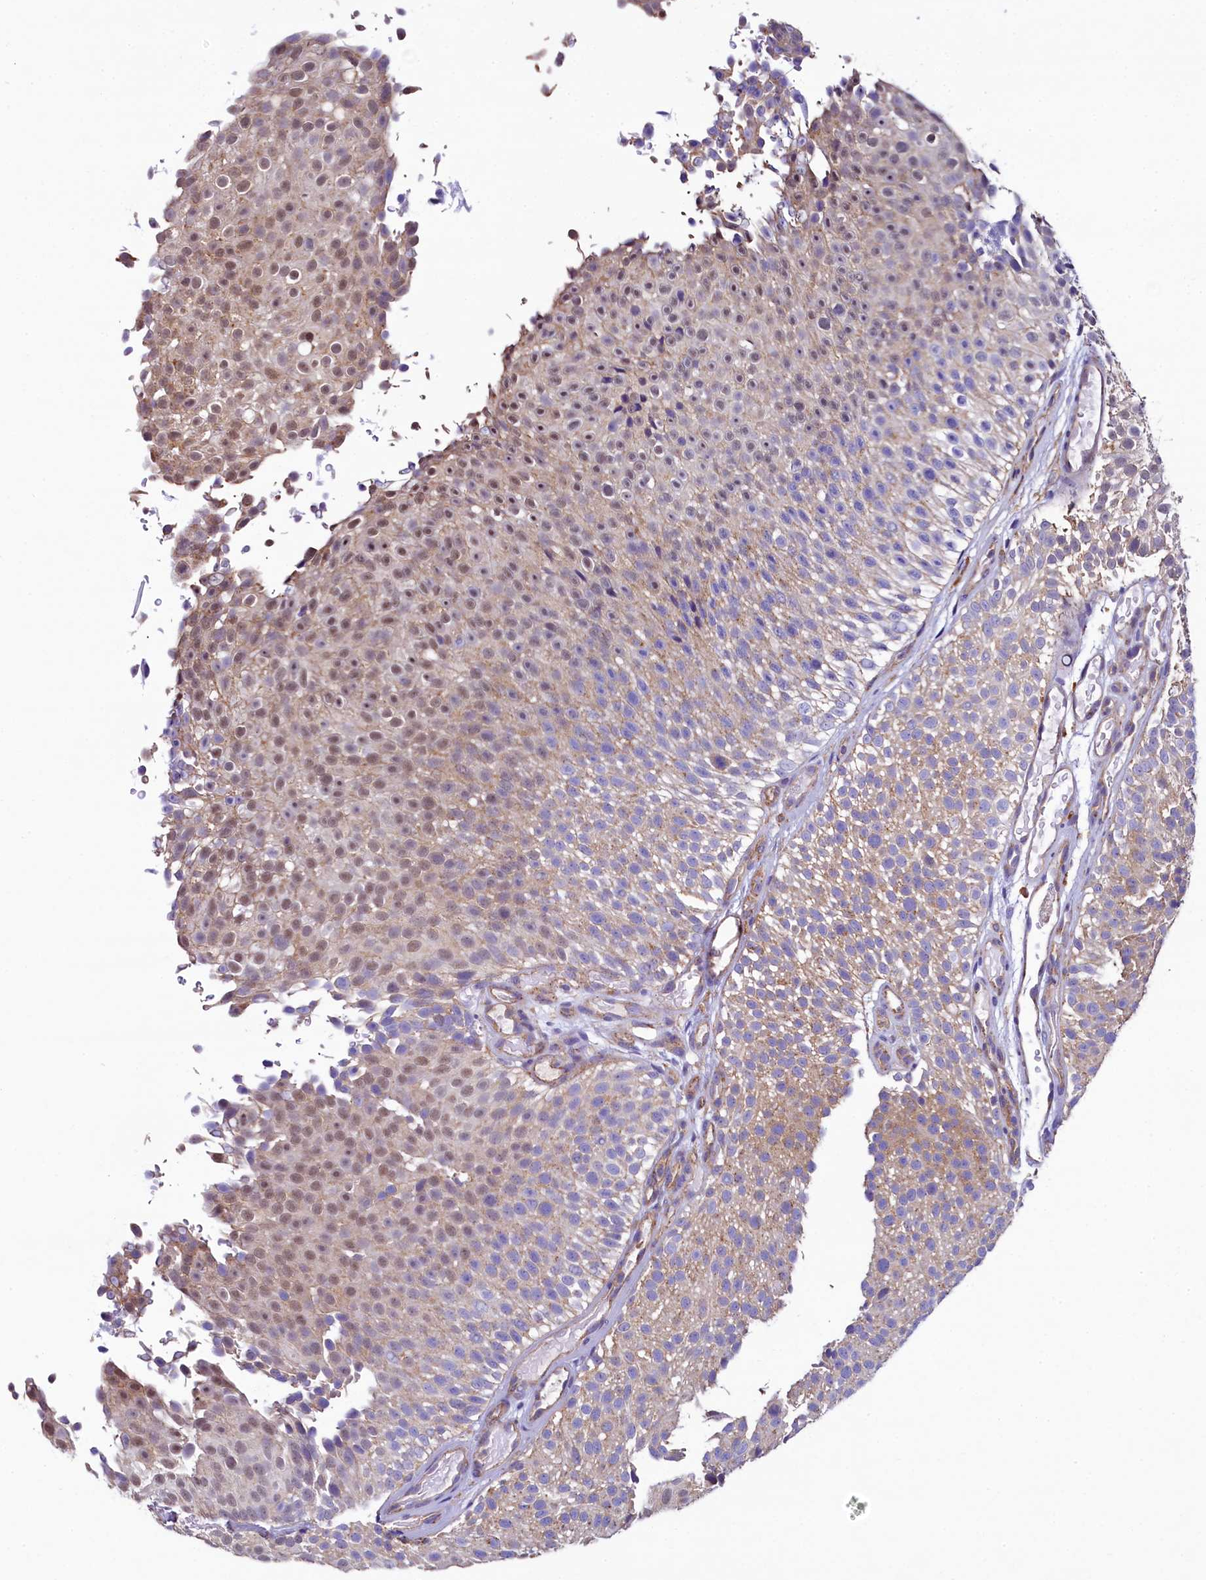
{"staining": {"intensity": "weak", "quantity": "25%-75%", "location": "cytoplasmic/membranous,nuclear"}, "tissue": "urothelial cancer", "cell_type": "Tumor cells", "image_type": "cancer", "snomed": [{"axis": "morphology", "description": "Urothelial carcinoma, Low grade"}, {"axis": "topography", "description": "Urinary bladder"}], "caption": "The micrograph exhibits a brown stain indicating the presence of a protein in the cytoplasmic/membranous and nuclear of tumor cells in urothelial cancer.", "gene": "GPR21", "patient": {"sex": "male", "age": 78}}